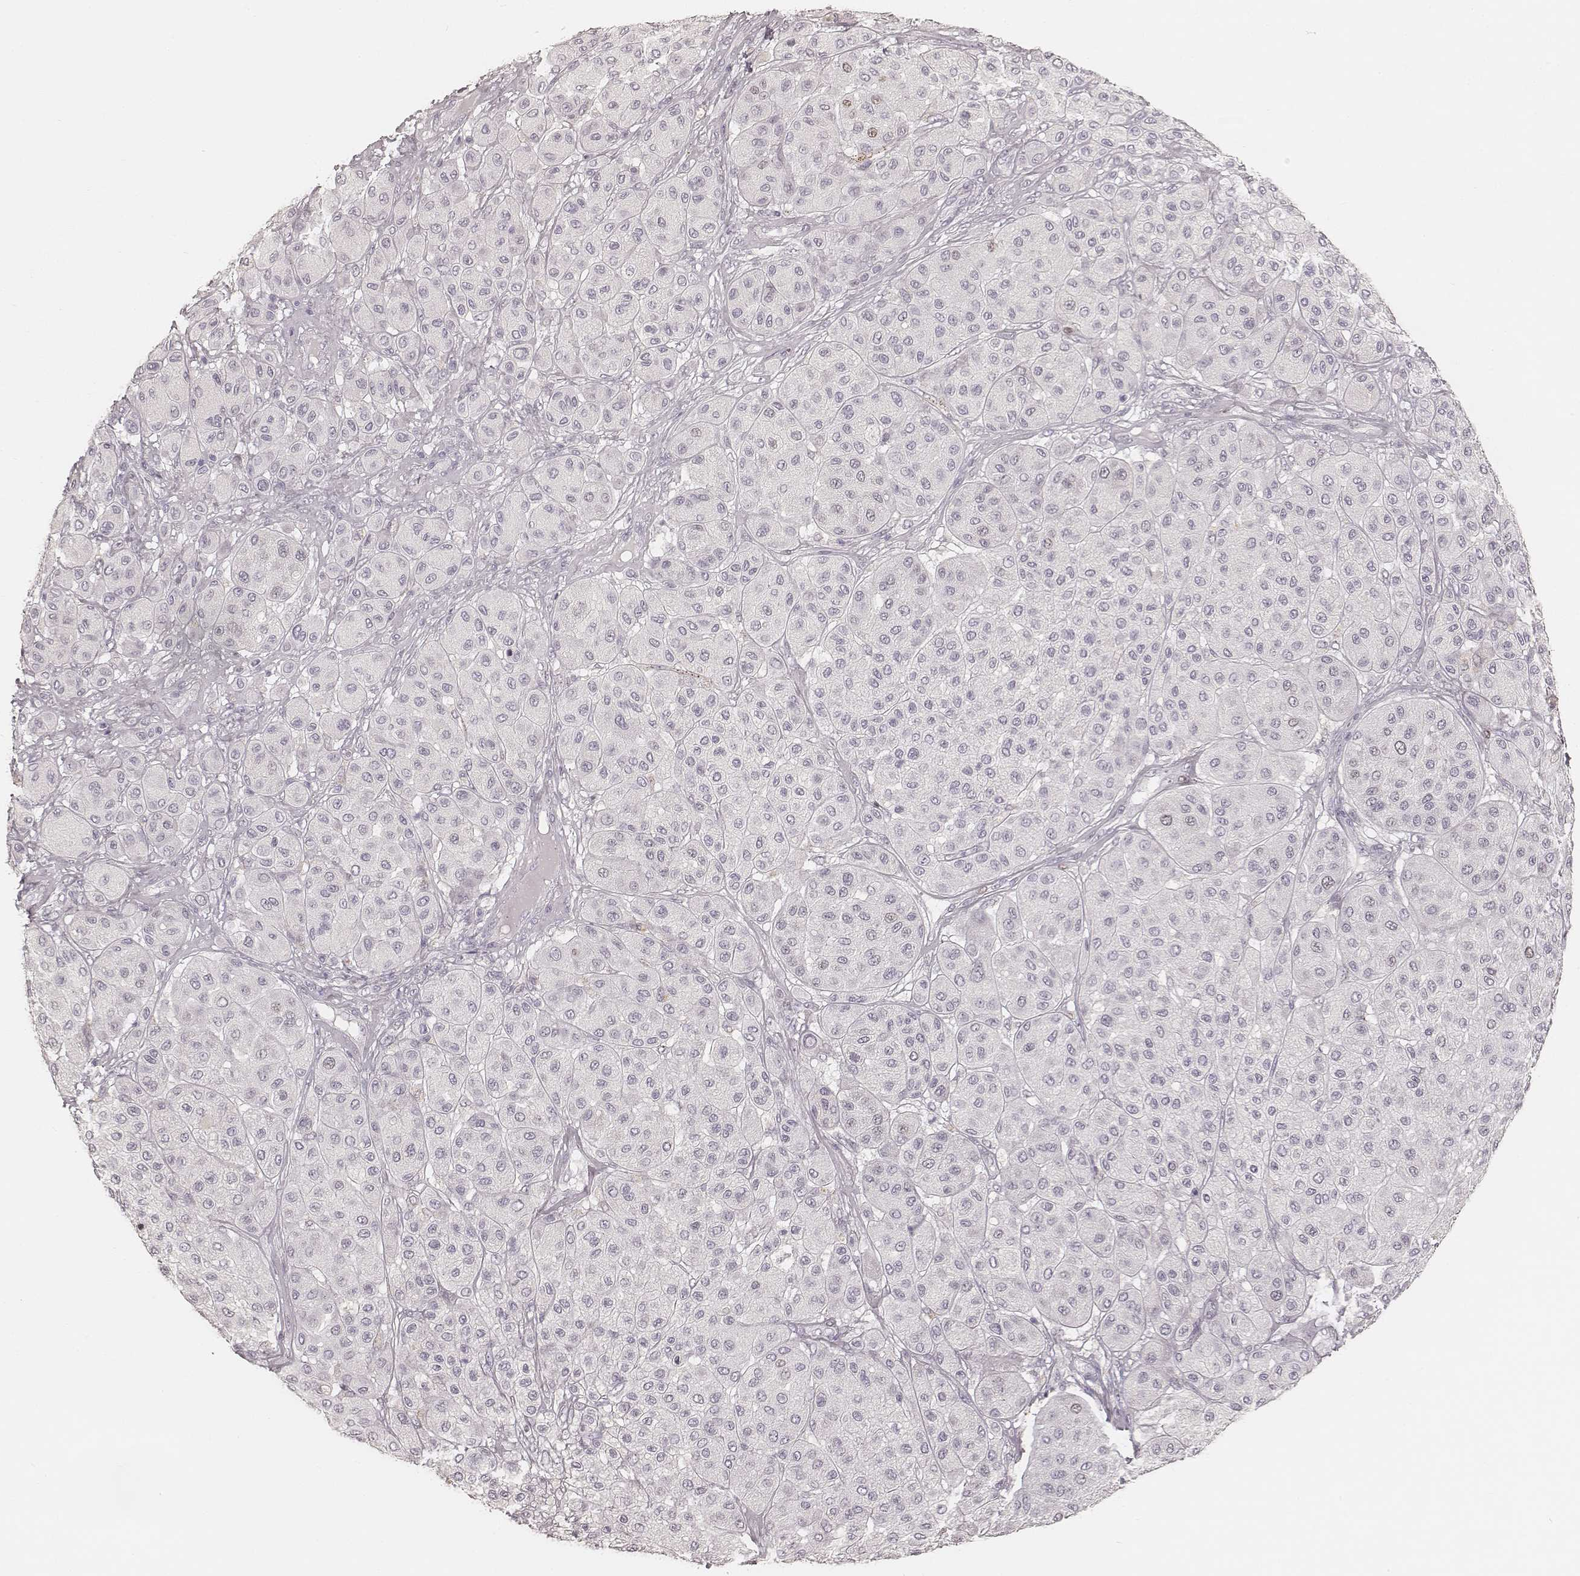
{"staining": {"intensity": "negative", "quantity": "none", "location": "none"}, "tissue": "melanoma", "cell_type": "Tumor cells", "image_type": "cancer", "snomed": [{"axis": "morphology", "description": "Malignant melanoma, Metastatic site"}, {"axis": "topography", "description": "Smooth muscle"}], "caption": "DAB (3,3'-diaminobenzidine) immunohistochemical staining of human melanoma exhibits no significant expression in tumor cells.", "gene": "TEX37", "patient": {"sex": "male", "age": 41}}